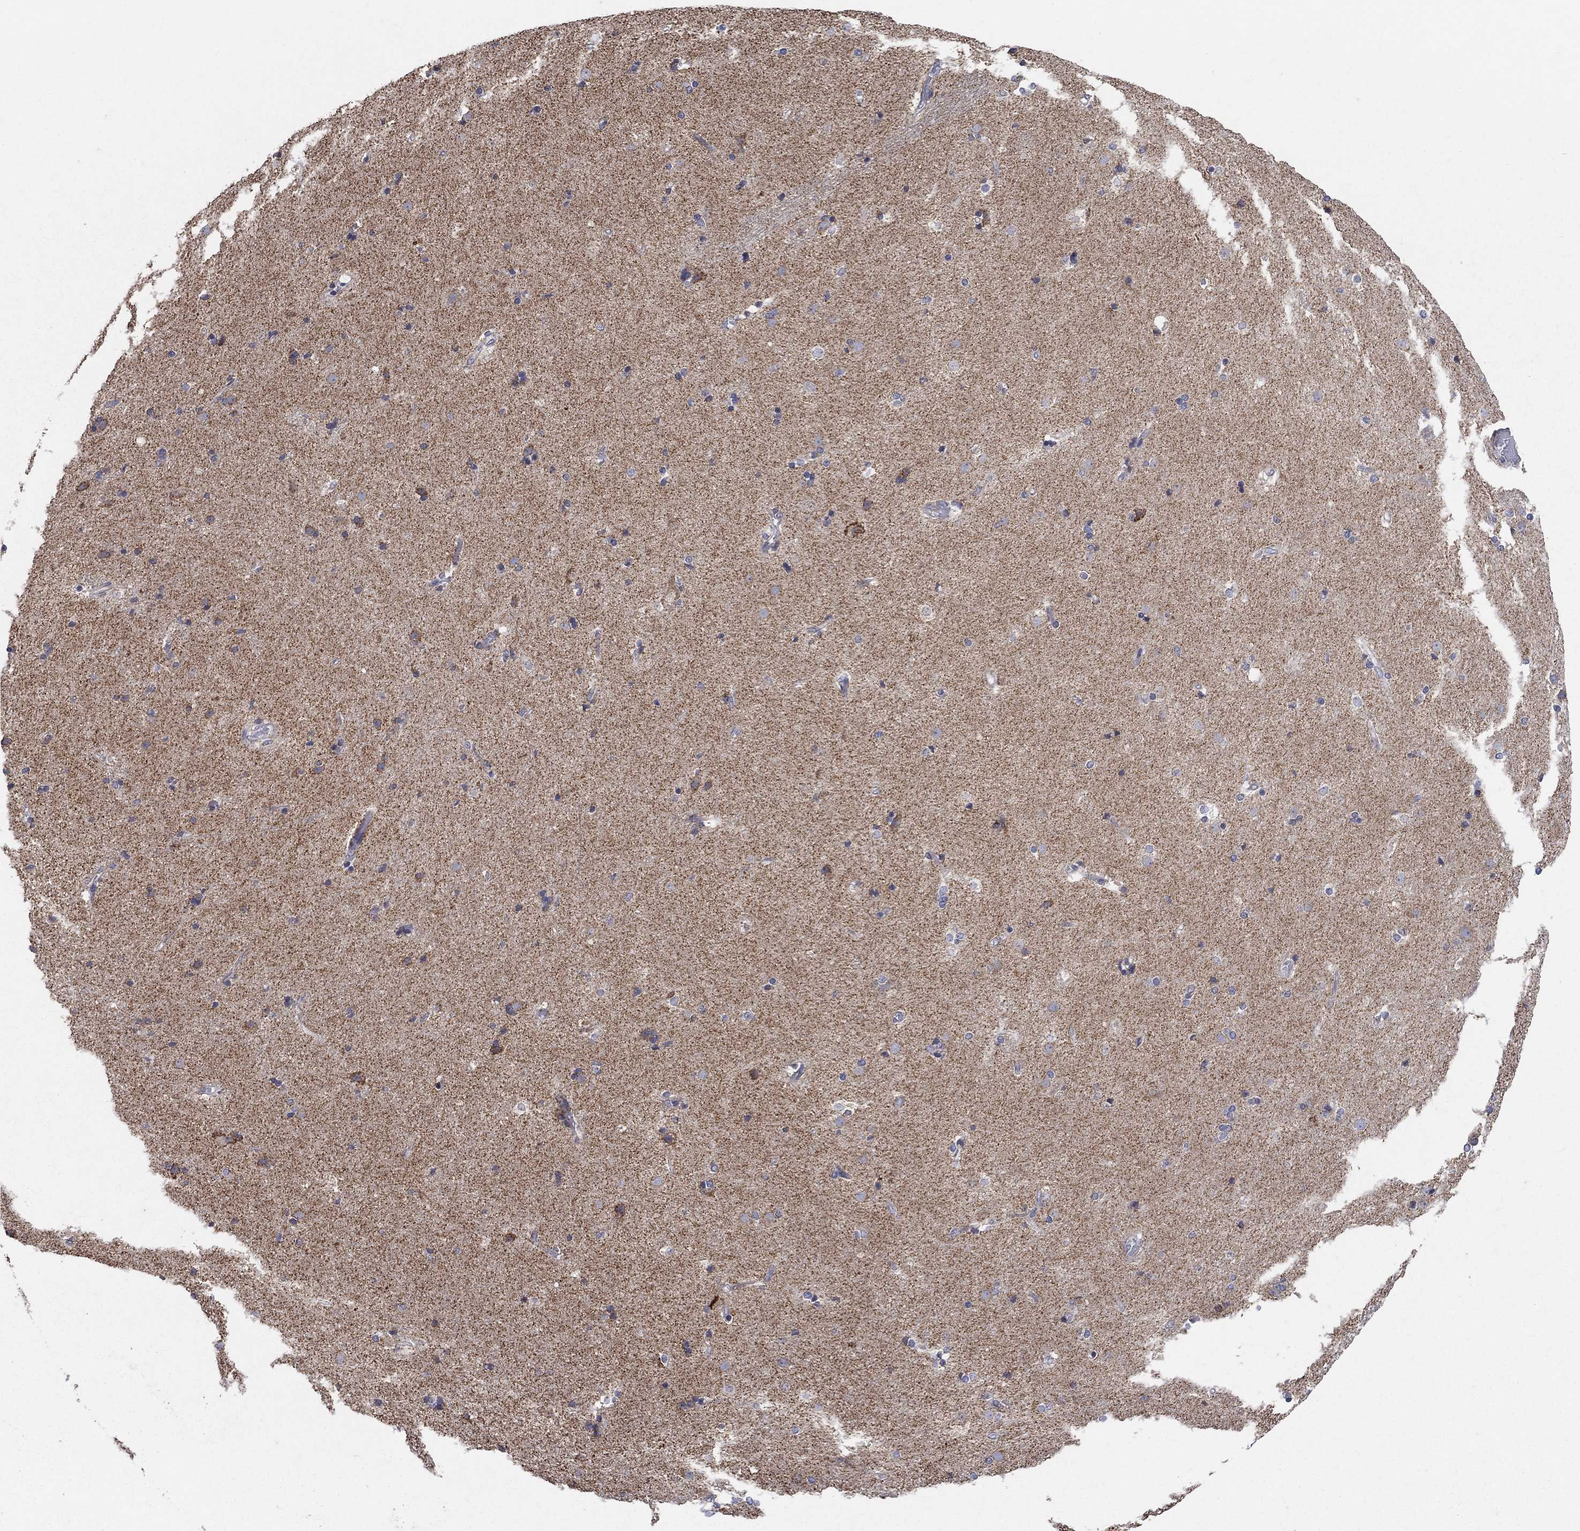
{"staining": {"intensity": "strong", "quantity": "<25%", "location": "cytoplasmic/membranous"}, "tissue": "caudate", "cell_type": "Glial cells", "image_type": "normal", "snomed": [{"axis": "morphology", "description": "Normal tissue, NOS"}, {"axis": "topography", "description": "Lateral ventricle wall"}], "caption": "This histopathology image exhibits IHC staining of normal human caudate, with medium strong cytoplasmic/membranous expression in about <25% of glial cells.", "gene": "C9orf85", "patient": {"sex": "female", "age": 71}}